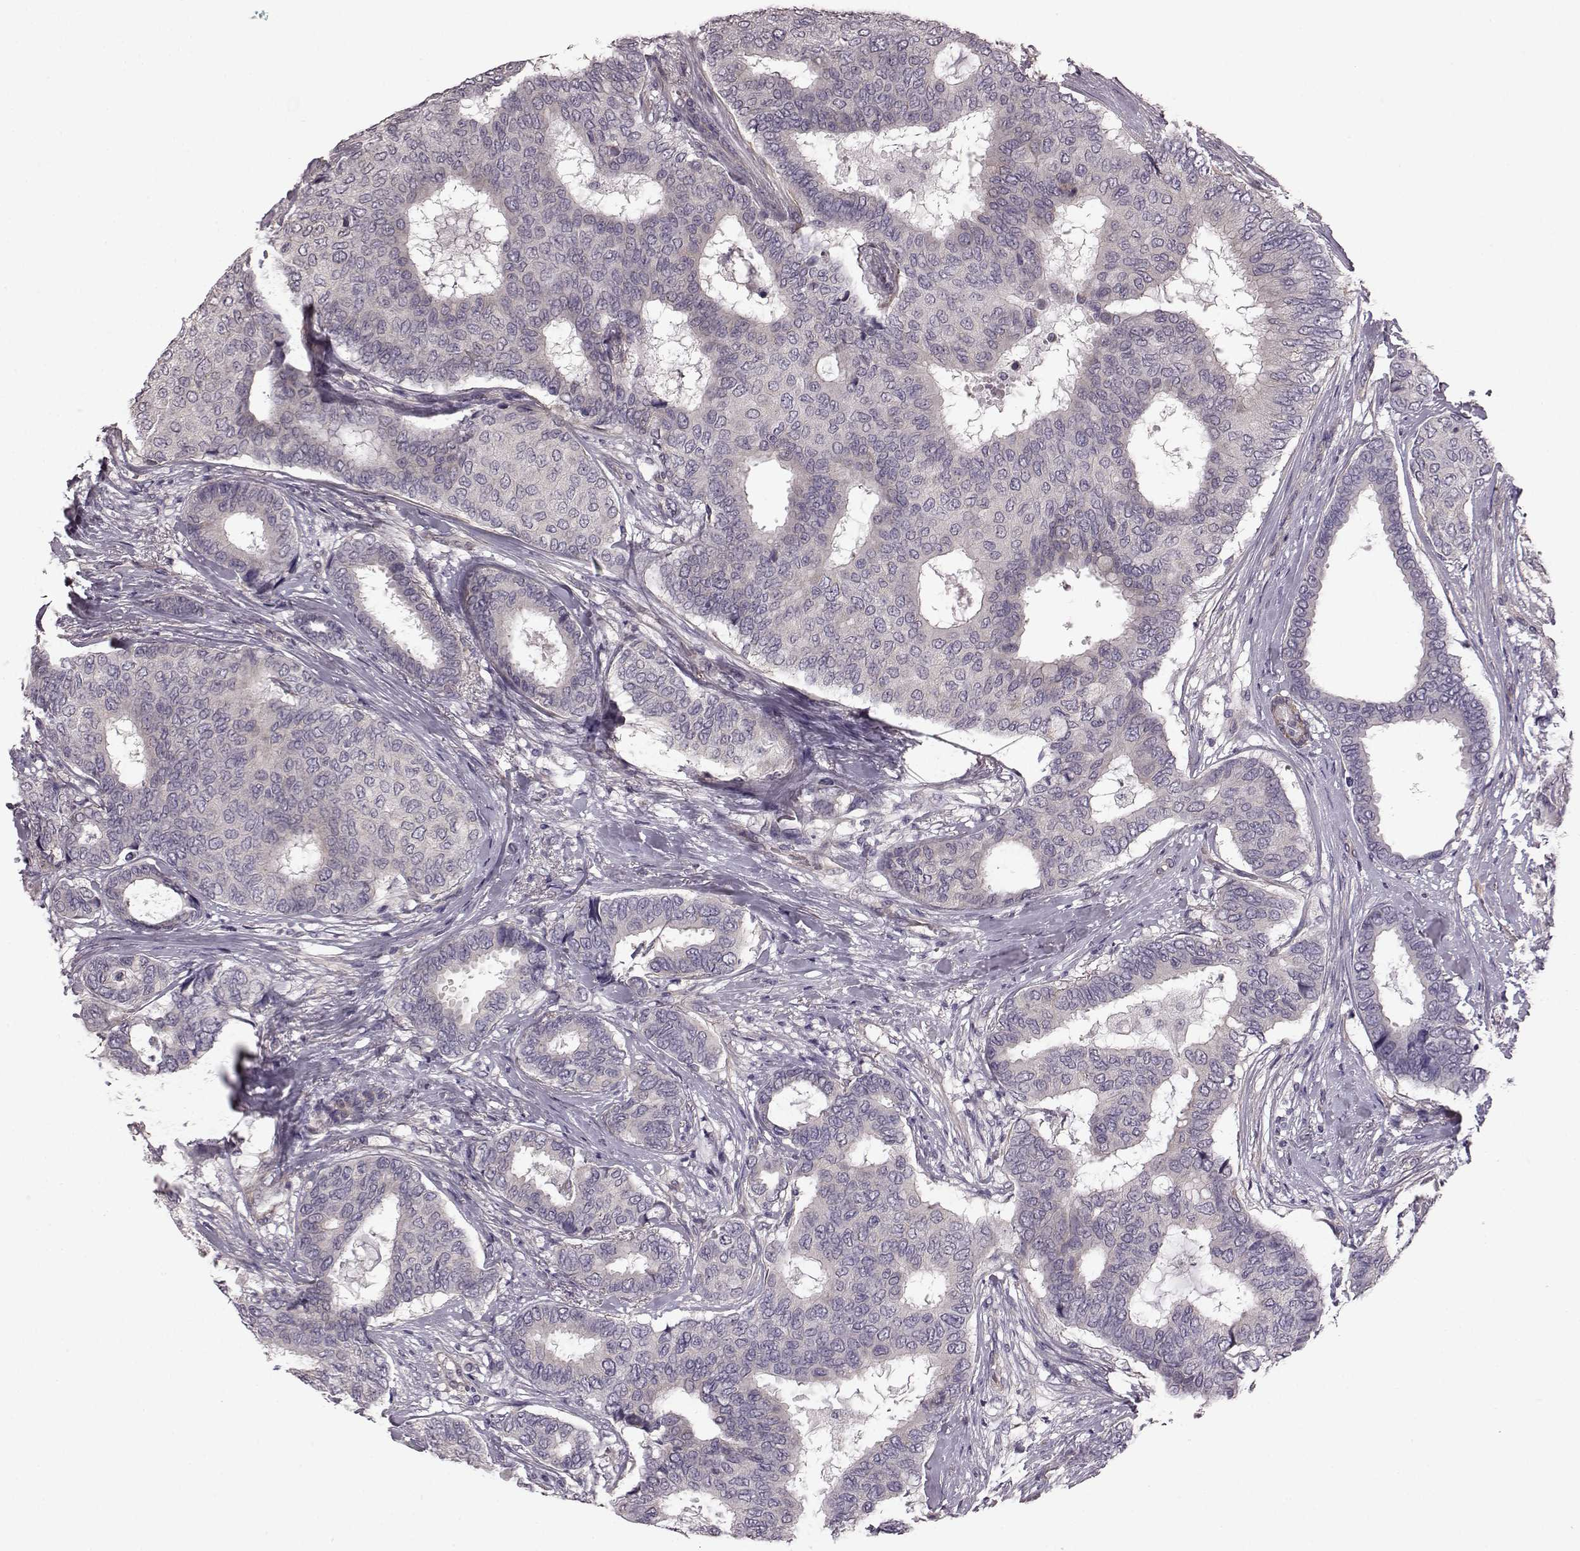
{"staining": {"intensity": "negative", "quantity": "none", "location": "none"}, "tissue": "breast cancer", "cell_type": "Tumor cells", "image_type": "cancer", "snomed": [{"axis": "morphology", "description": "Duct carcinoma"}, {"axis": "topography", "description": "Breast"}], "caption": "DAB immunohistochemical staining of breast cancer reveals no significant expression in tumor cells.", "gene": "GRK1", "patient": {"sex": "female", "age": 75}}